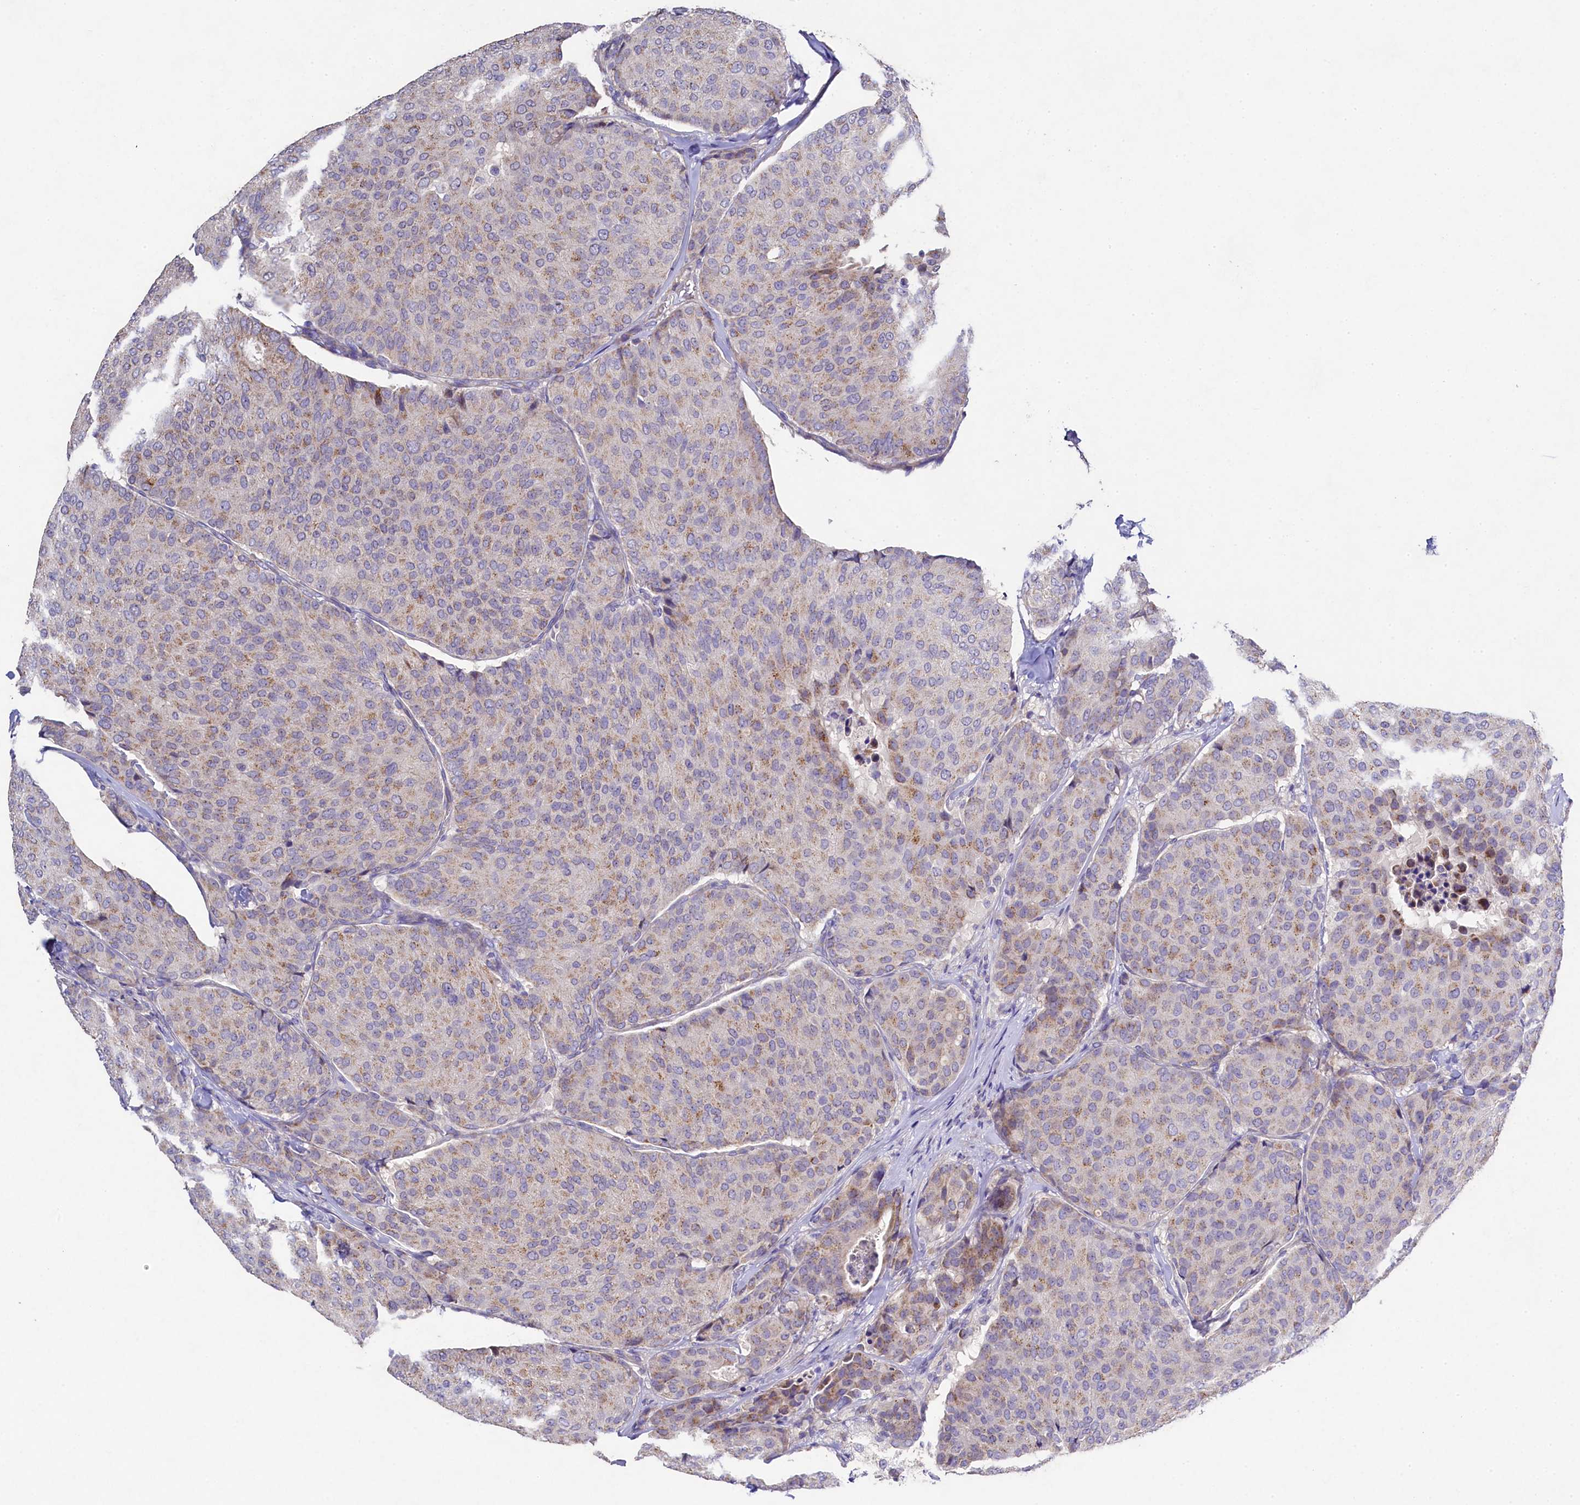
{"staining": {"intensity": "weak", "quantity": "25%-75%", "location": "cytoplasmic/membranous"}, "tissue": "breast cancer", "cell_type": "Tumor cells", "image_type": "cancer", "snomed": [{"axis": "morphology", "description": "Duct carcinoma"}, {"axis": "topography", "description": "Breast"}], "caption": "DAB immunohistochemical staining of breast intraductal carcinoma shows weak cytoplasmic/membranous protein positivity in approximately 25%-75% of tumor cells.", "gene": "FXYD6", "patient": {"sex": "female", "age": 75}}